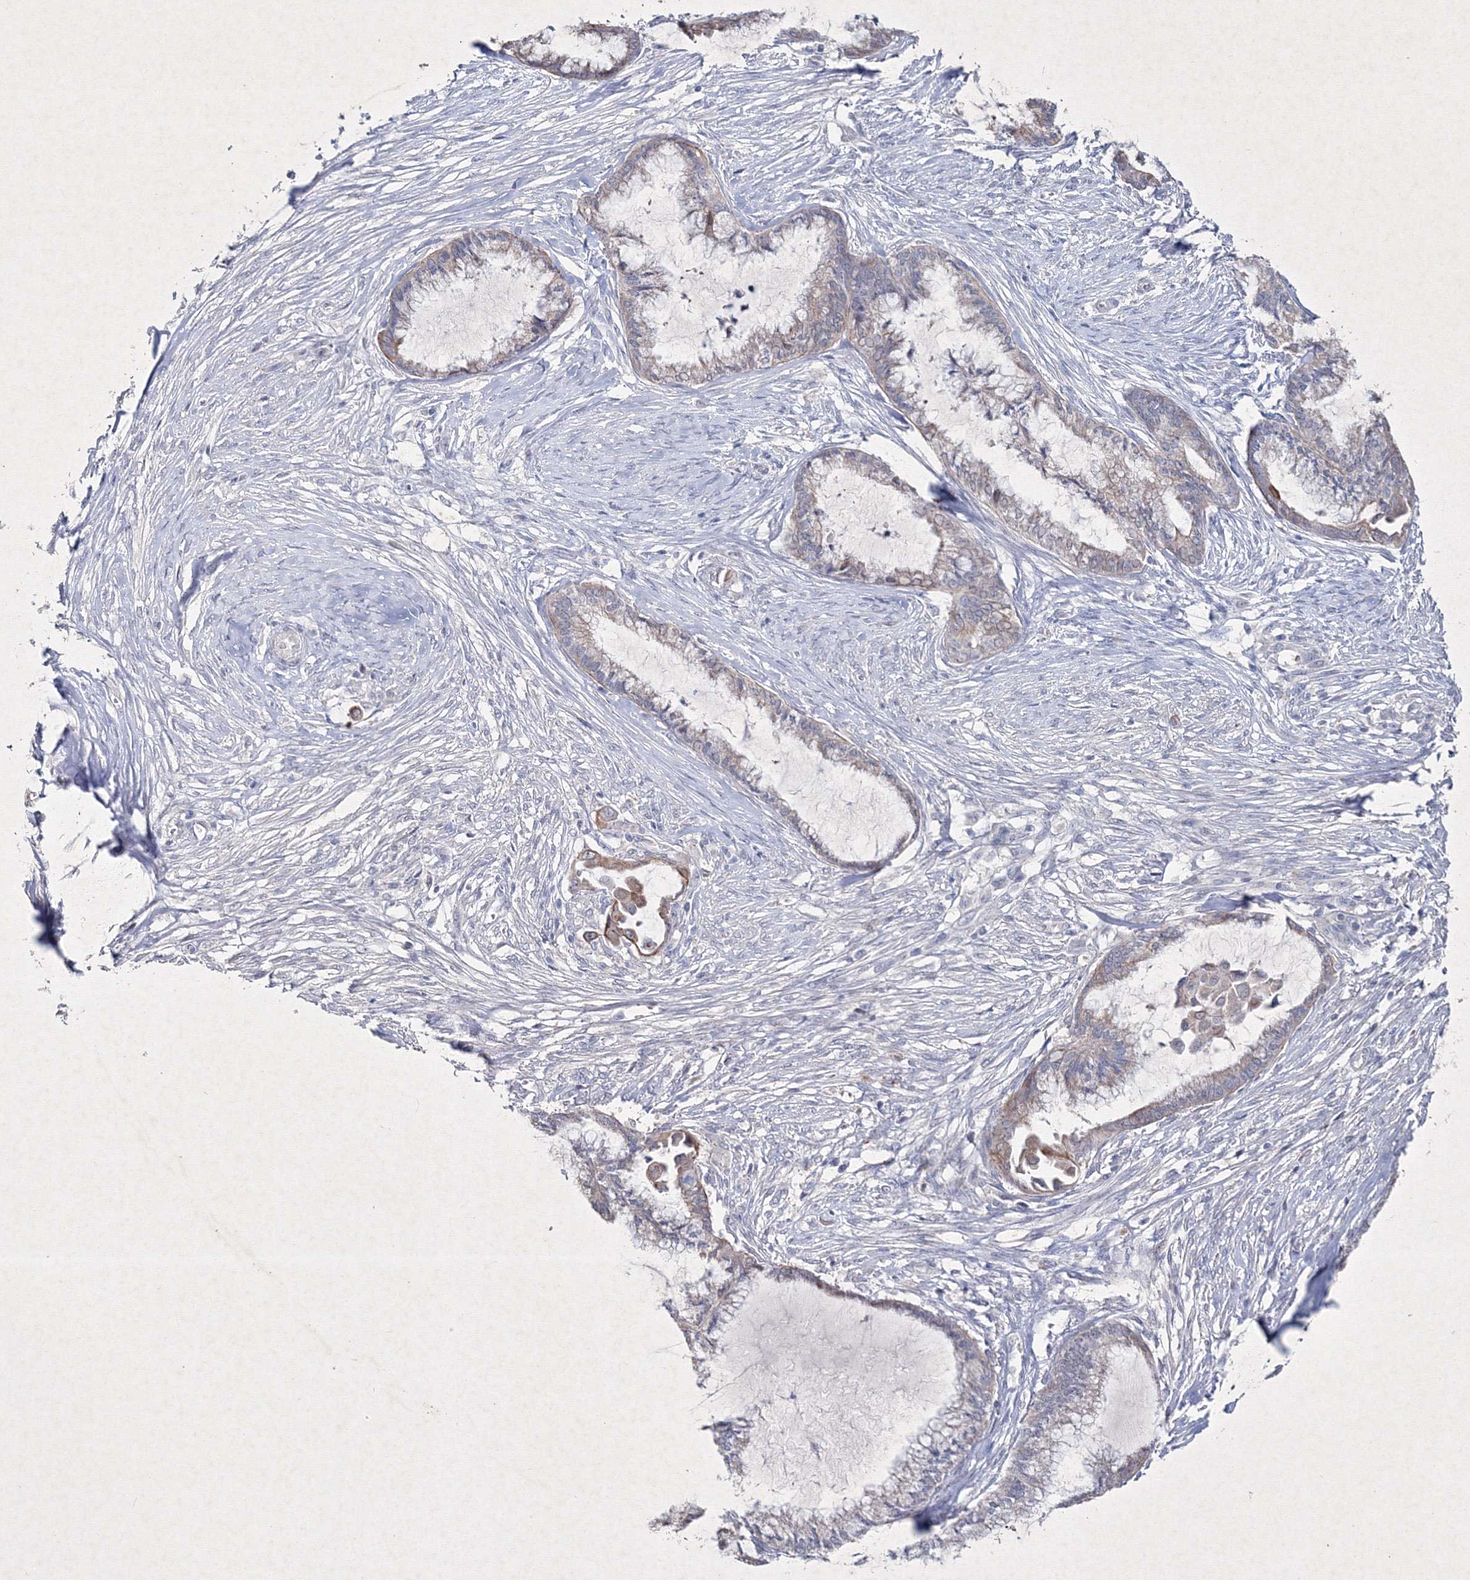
{"staining": {"intensity": "moderate", "quantity": "<25%", "location": "cytoplasmic/membranous"}, "tissue": "endometrial cancer", "cell_type": "Tumor cells", "image_type": "cancer", "snomed": [{"axis": "morphology", "description": "Adenocarcinoma, NOS"}, {"axis": "topography", "description": "Endometrium"}], "caption": "An image of endometrial adenocarcinoma stained for a protein reveals moderate cytoplasmic/membranous brown staining in tumor cells.", "gene": "SMIM29", "patient": {"sex": "female", "age": 86}}